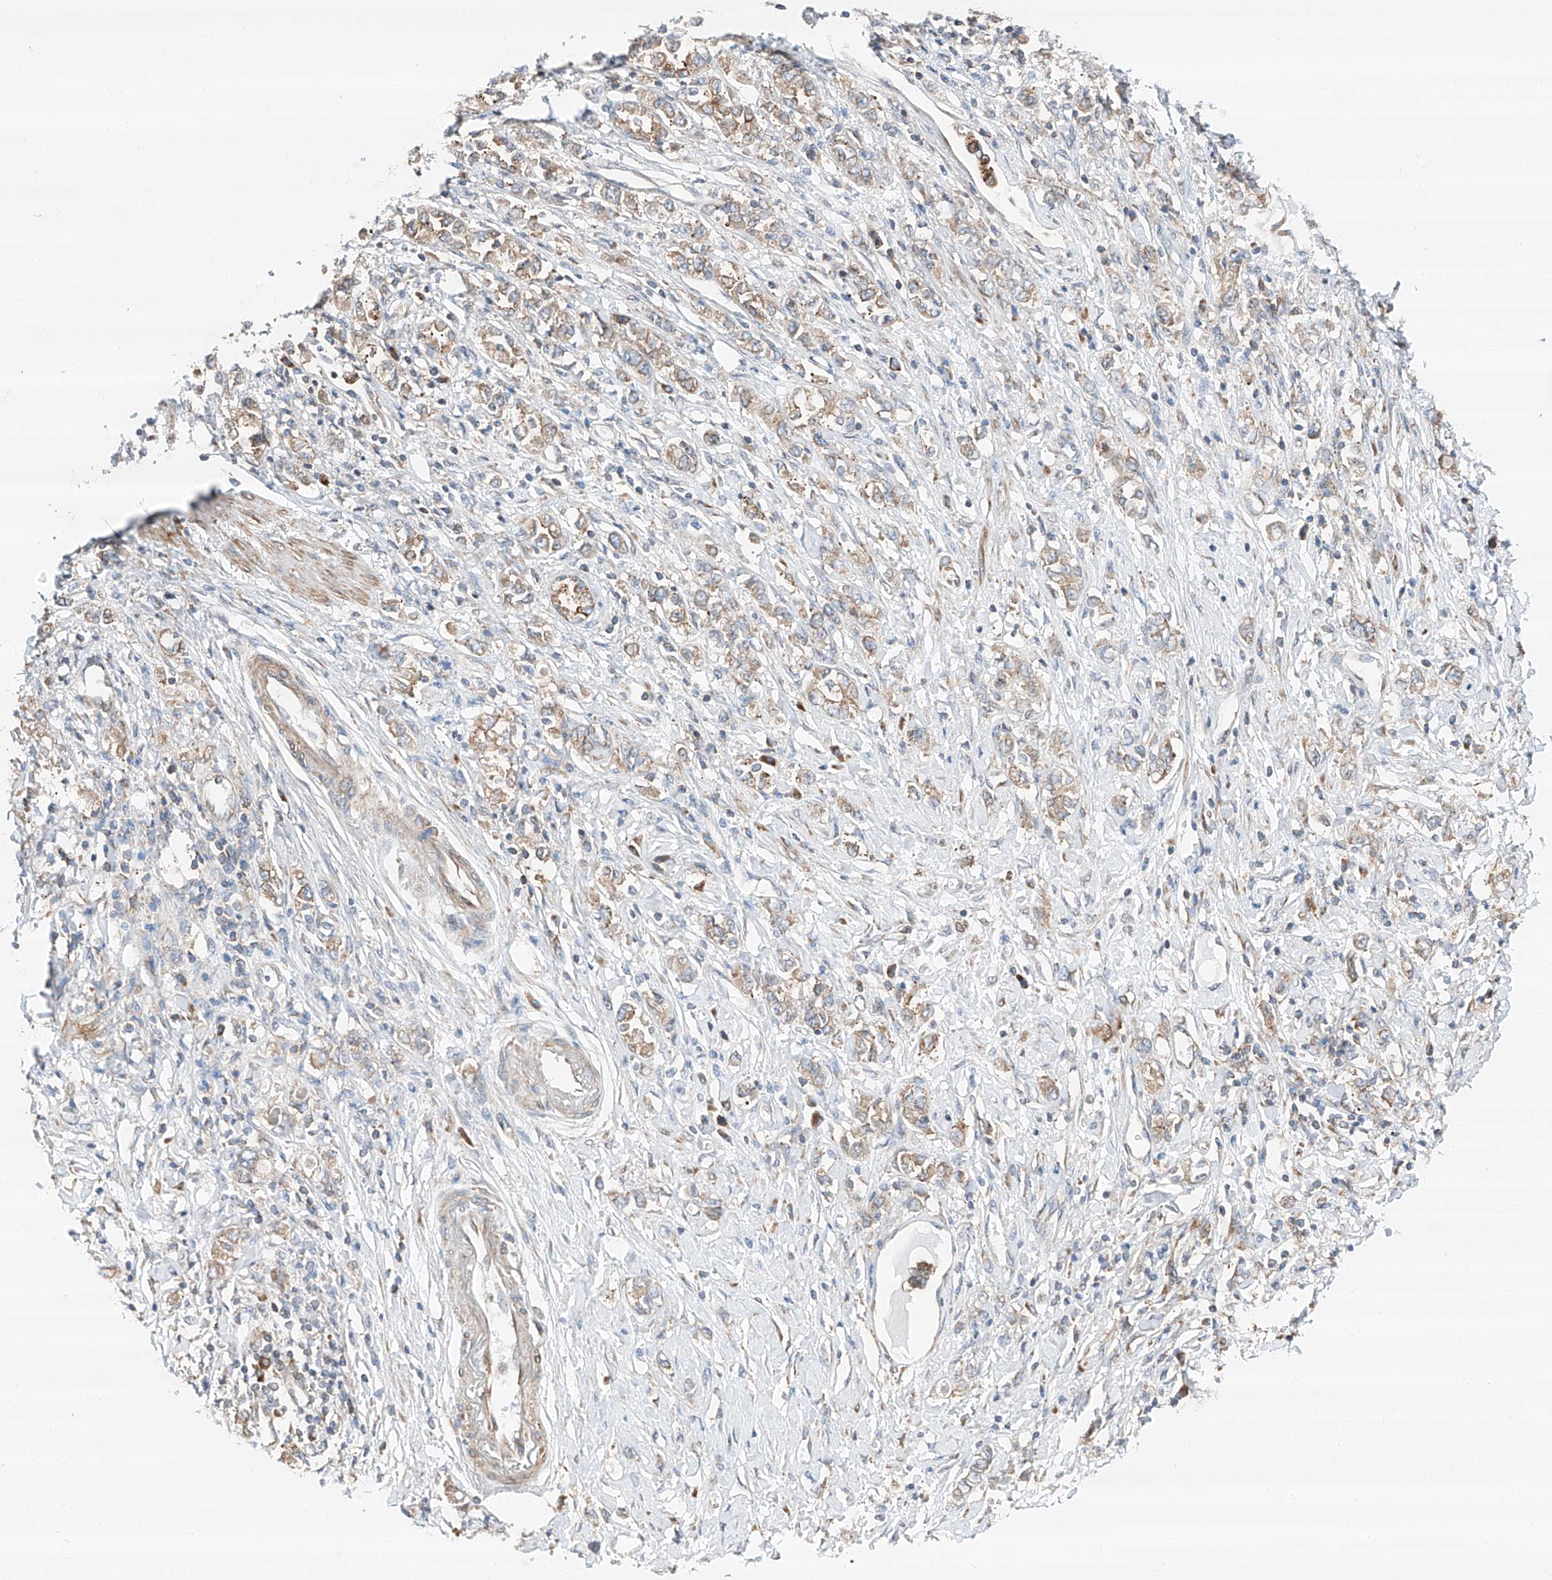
{"staining": {"intensity": "weak", "quantity": ">75%", "location": "cytoplasmic/membranous"}, "tissue": "stomach cancer", "cell_type": "Tumor cells", "image_type": "cancer", "snomed": [{"axis": "morphology", "description": "Adenocarcinoma, NOS"}, {"axis": "topography", "description": "Stomach"}], "caption": "The image reveals staining of stomach cancer, revealing weak cytoplasmic/membranous protein positivity (brown color) within tumor cells.", "gene": "ZC3H15", "patient": {"sex": "female", "age": 76}}